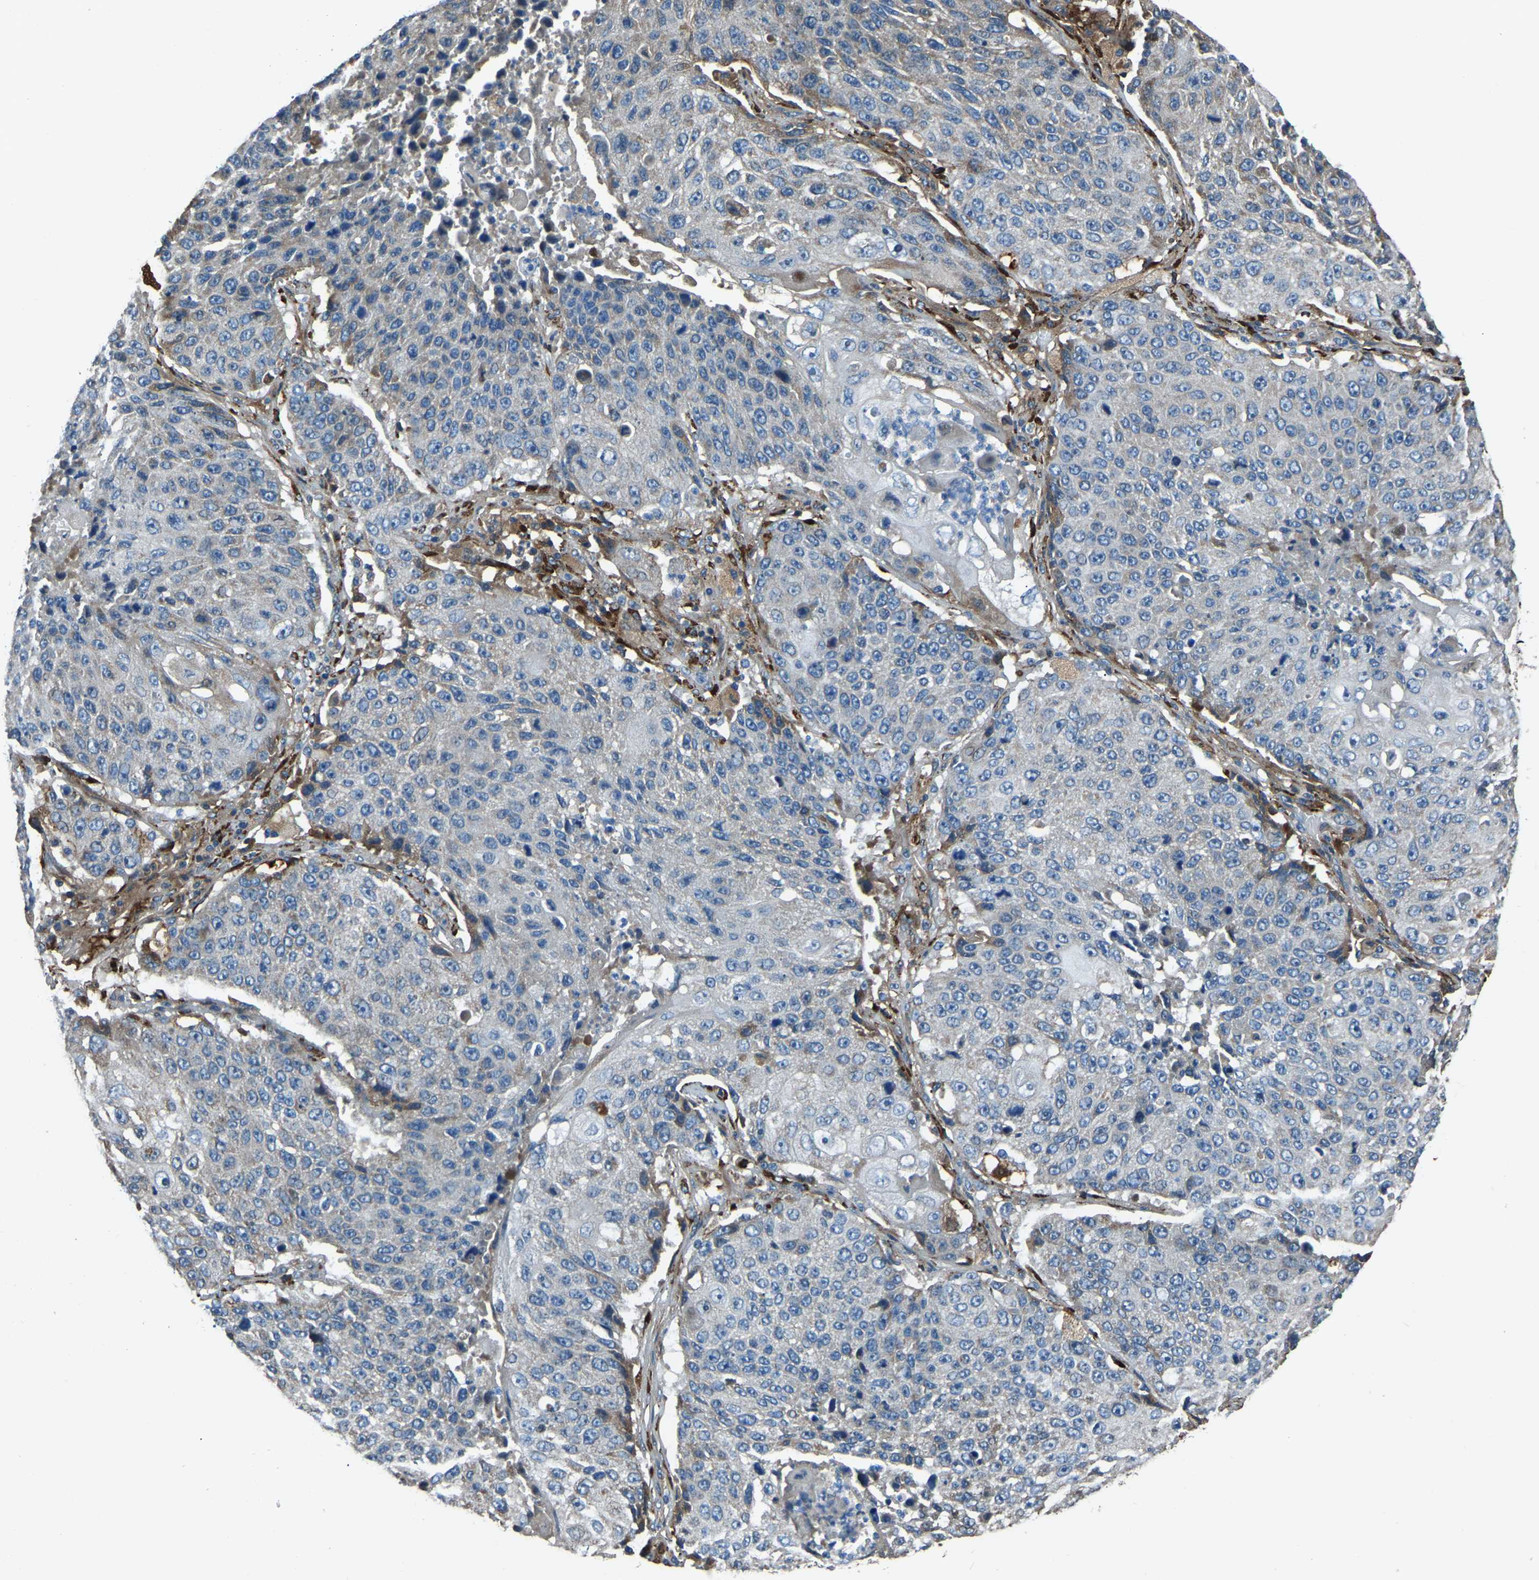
{"staining": {"intensity": "moderate", "quantity": "<25%", "location": "cytoplasmic/membranous"}, "tissue": "lung cancer", "cell_type": "Tumor cells", "image_type": "cancer", "snomed": [{"axis": "morphology", "description": "Squamous cell carcinoma, NOS"}, {"axis": "topography", "description": "Lung"}], "caption": "DAB (3,3'-diaminobenzidine) immunohistochemical staining of human lung squamous cell carcinoma demonstrates moderate cytoplasmic/membranous protein expression in about <25% of tumor cells.", "gene": "COL3A1", "patient": {"sex": "male", "age": 61}}